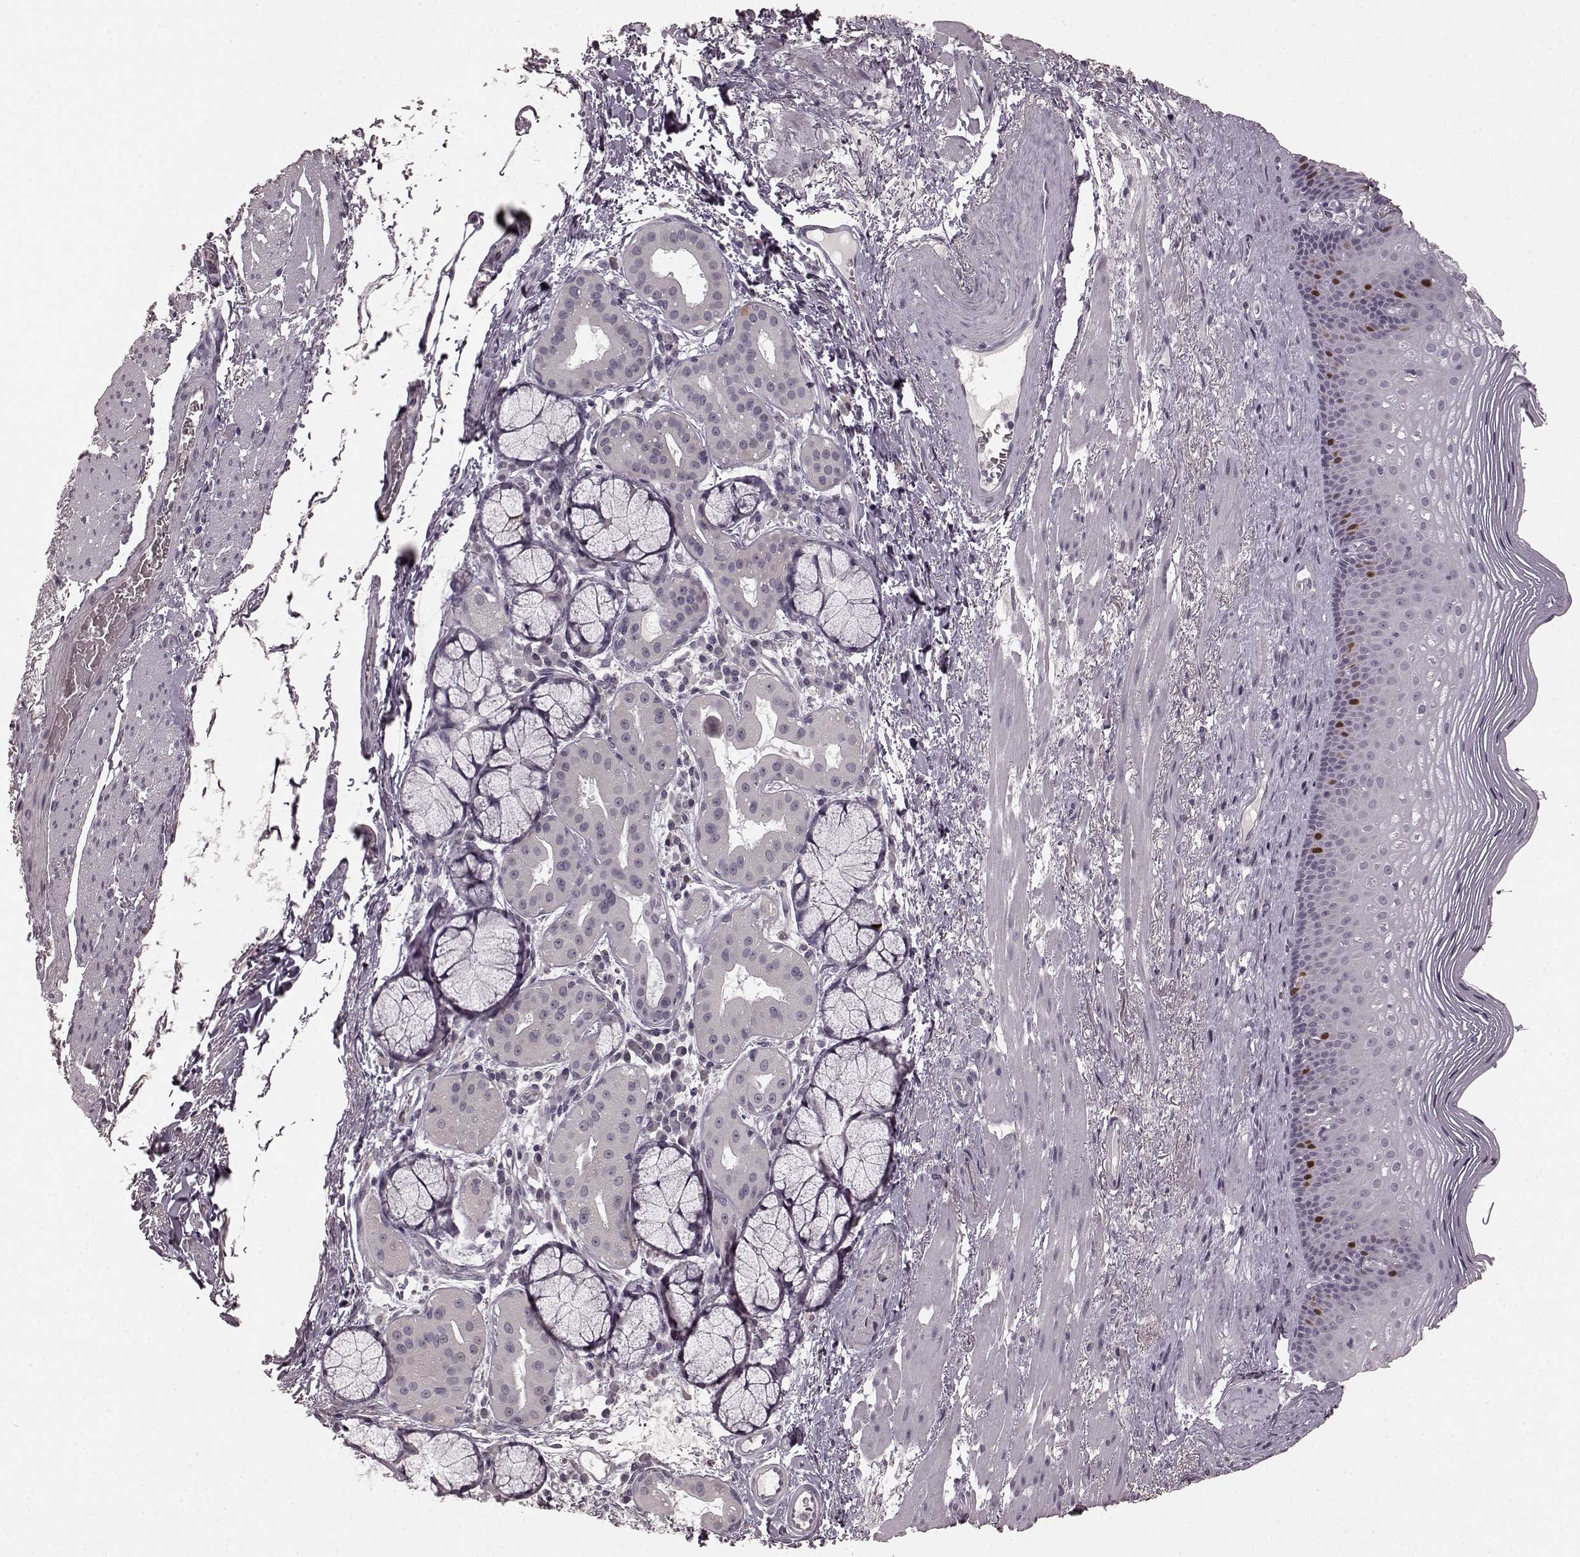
{"staining": {"intensity": "strong", "quantity": "<25%", "location": "nuclear"}, "tissue": "esophagus", "cell_type": "Squamous epithelial cells", "image_type": "normal", "snomed": [{"axis": "morphology", "description": "Normal tissue, NOS"}, {"axis": "topography", "description": "Esophagus"}], "caption": "Normal esophagus displays strong nuclear expression in about <25% of squamous epithelial cells.", "gene": "CCNA2", "patient": {"sex": "male", "age": 76}}